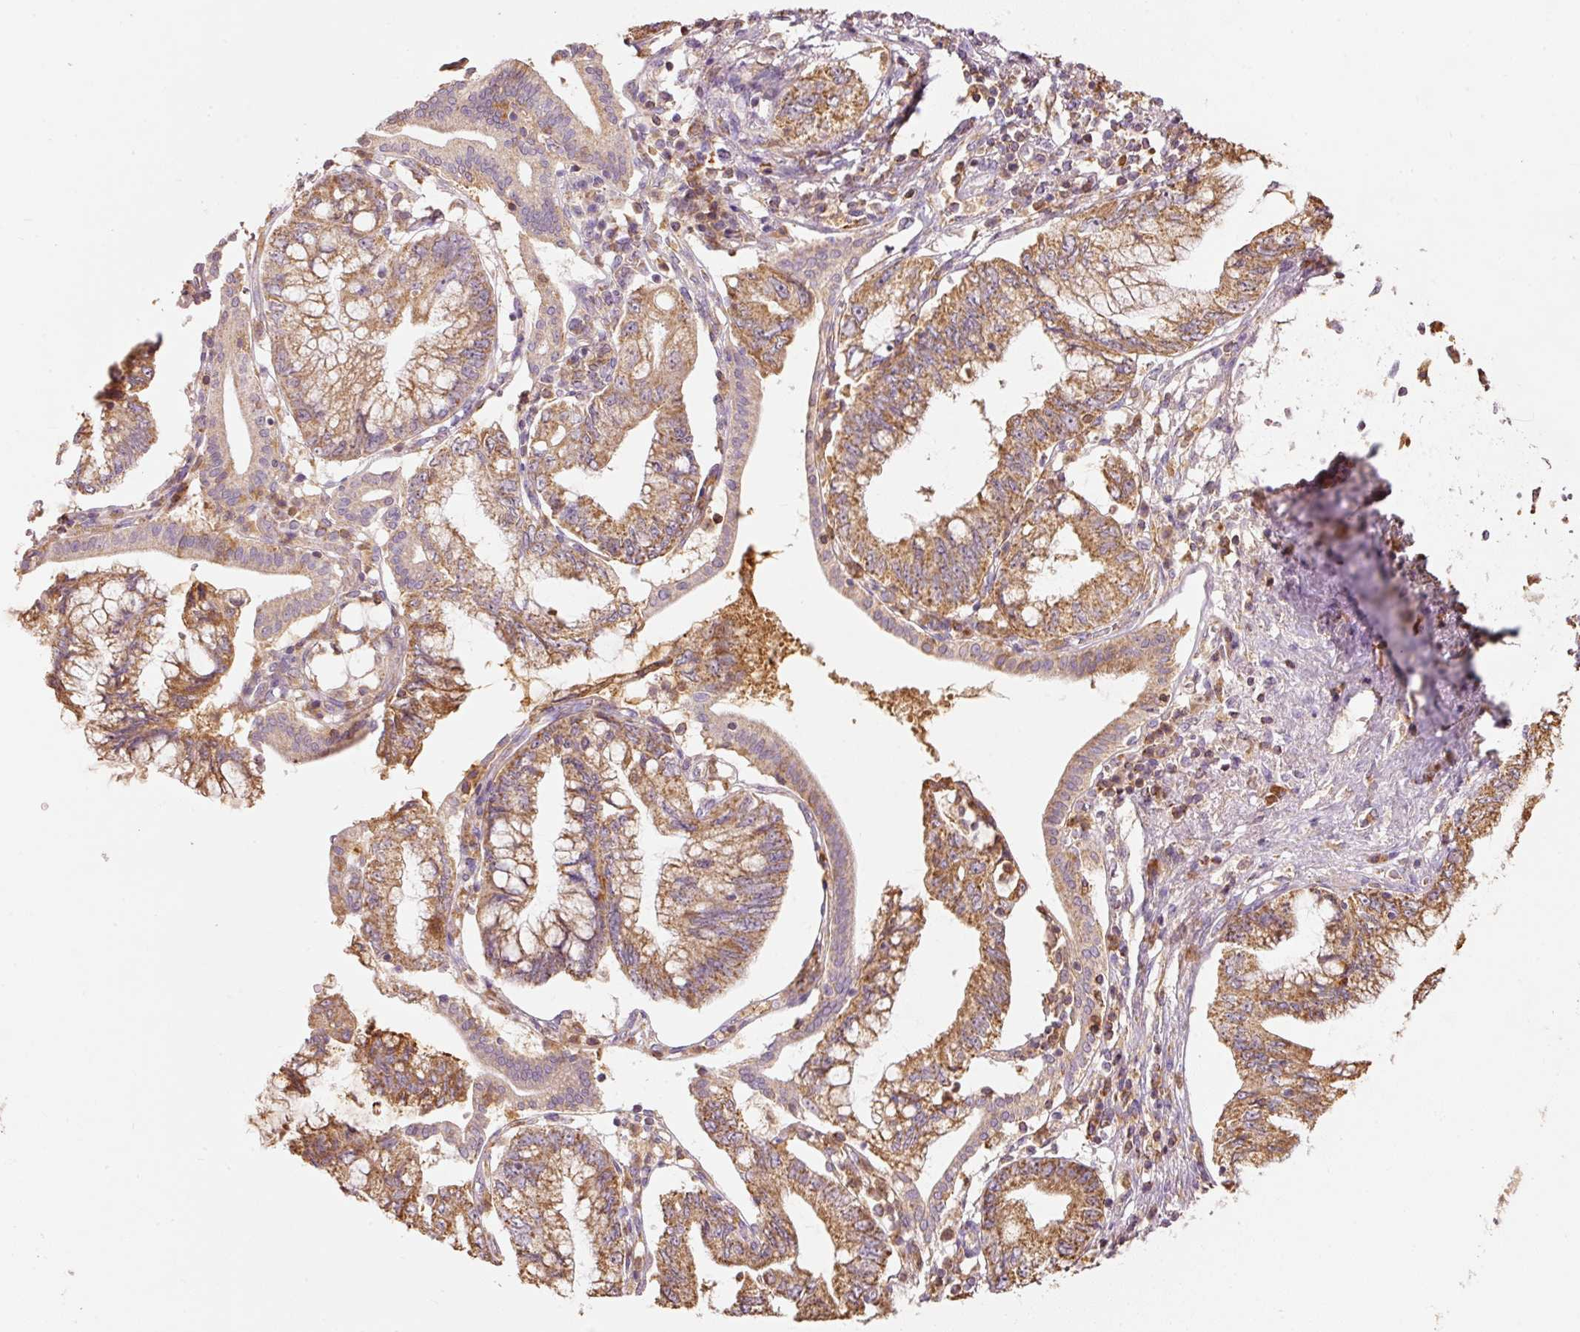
{"staining": {"intensity": "moderate", "quantity": ">75%", "location": "cytoplasmic/membranous"}, "tissue": "pancreatic cancer", "cell_type": "Tumor cells", "image_type": "cancer", "snomed": [{"axis": "morphology", "description": "Adenocarcinoma, NOS"}, {"axis": "topography", "description": "Pancreas"}], "caption": "Human pancreatic cancer (adenocarcinoma) stained for a protein (brown) reveals moderate cytoplasmic/membranous positive positivity in approximately >75% of tumor cells.", "gene": "PSENEN", "patient": {"sex": "female", "age": 73}}